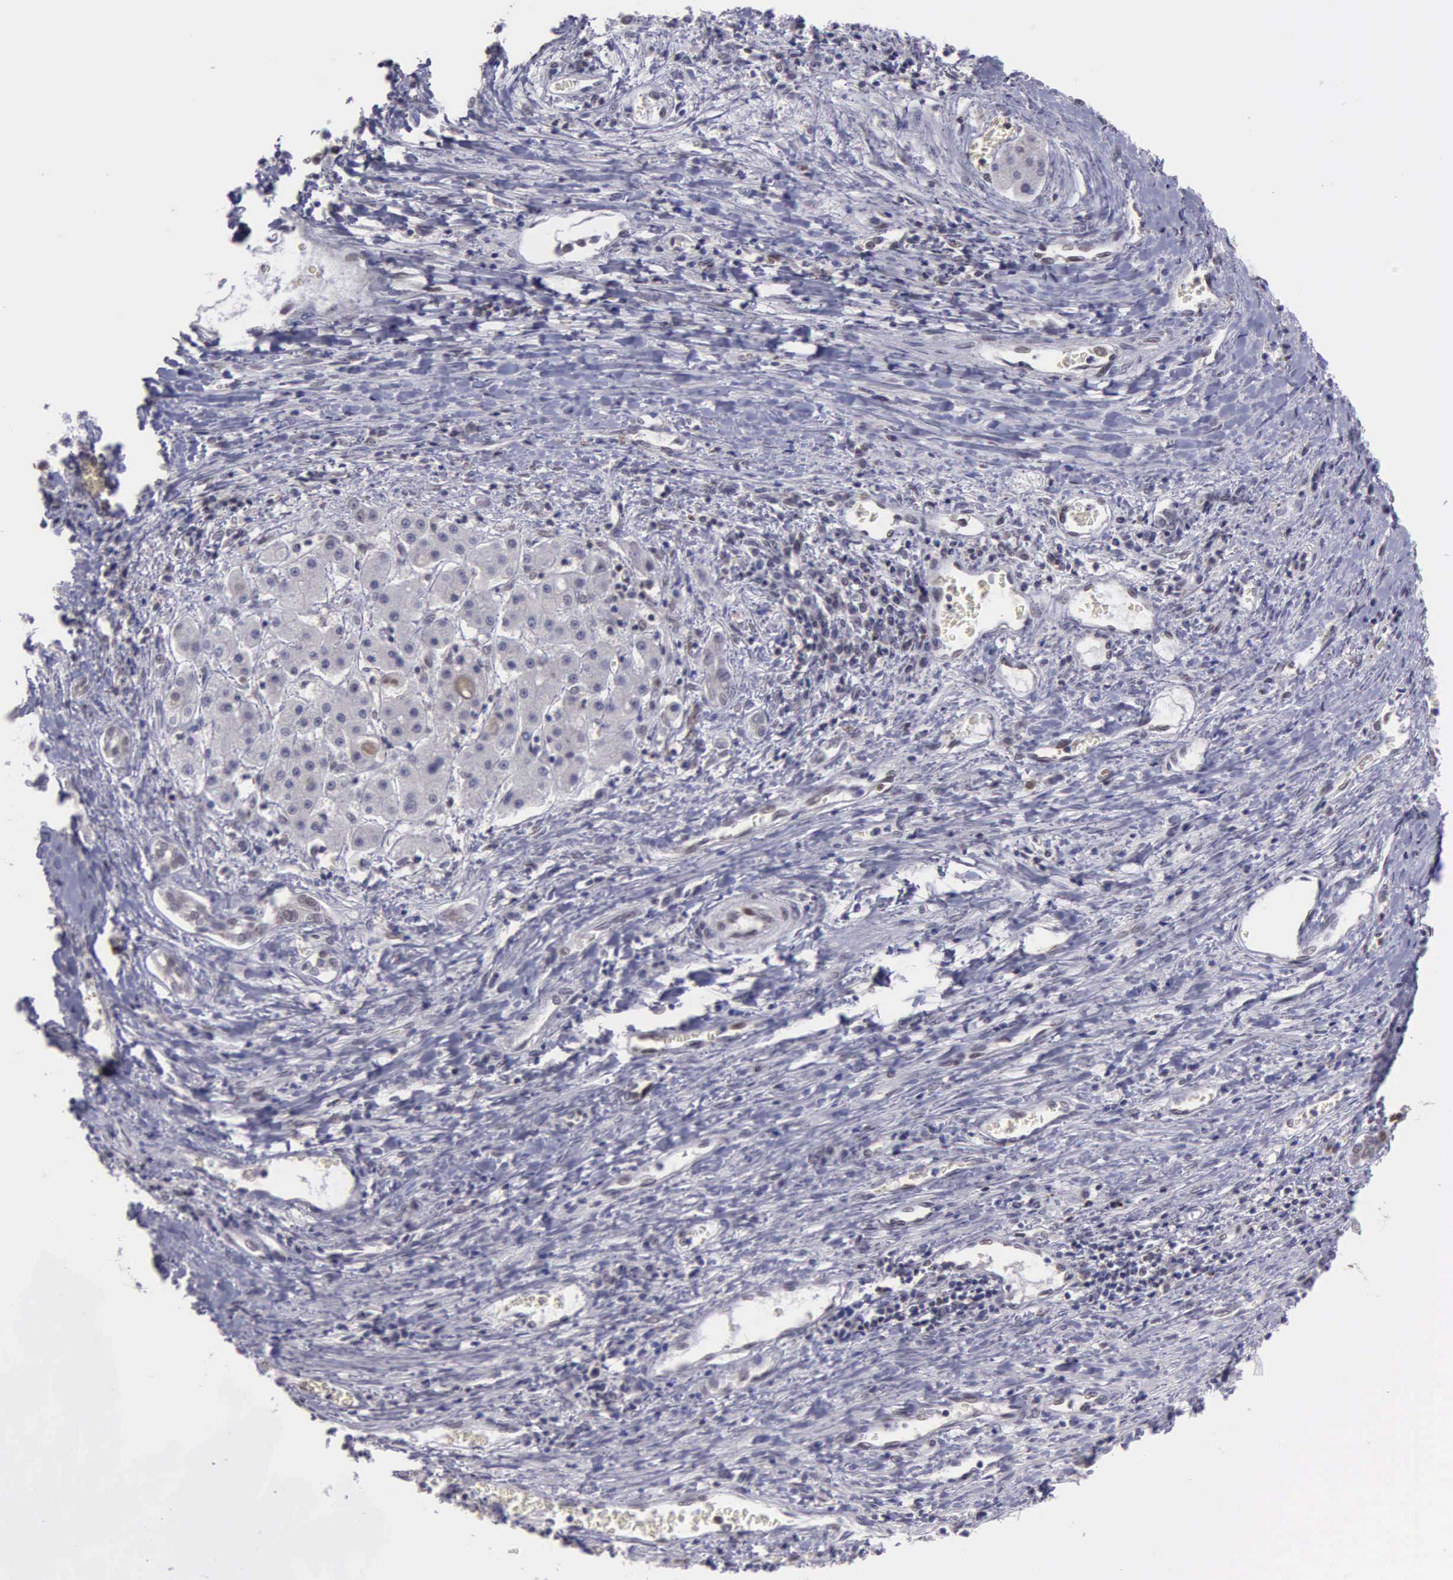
{"staining": {"intensity": "negative", "quantity": "none", "location": "none"}, "tissue": "liver cancer", "cell_type": "Tumor cells", "image_type": "cancer", "snomed": [{"axis": "morphology", "description": "Carcinoma, Hepatocellular, NOS"}, {"axis": "topography", "description": "Liver"}], "caption": "Immunohistochemistry (IHC) of human hepatocellular carcinoma (liver) exhibits no staining in tumor cells.", "gene": "UBR7", "patient": {"sex": "male", "age": 24}}